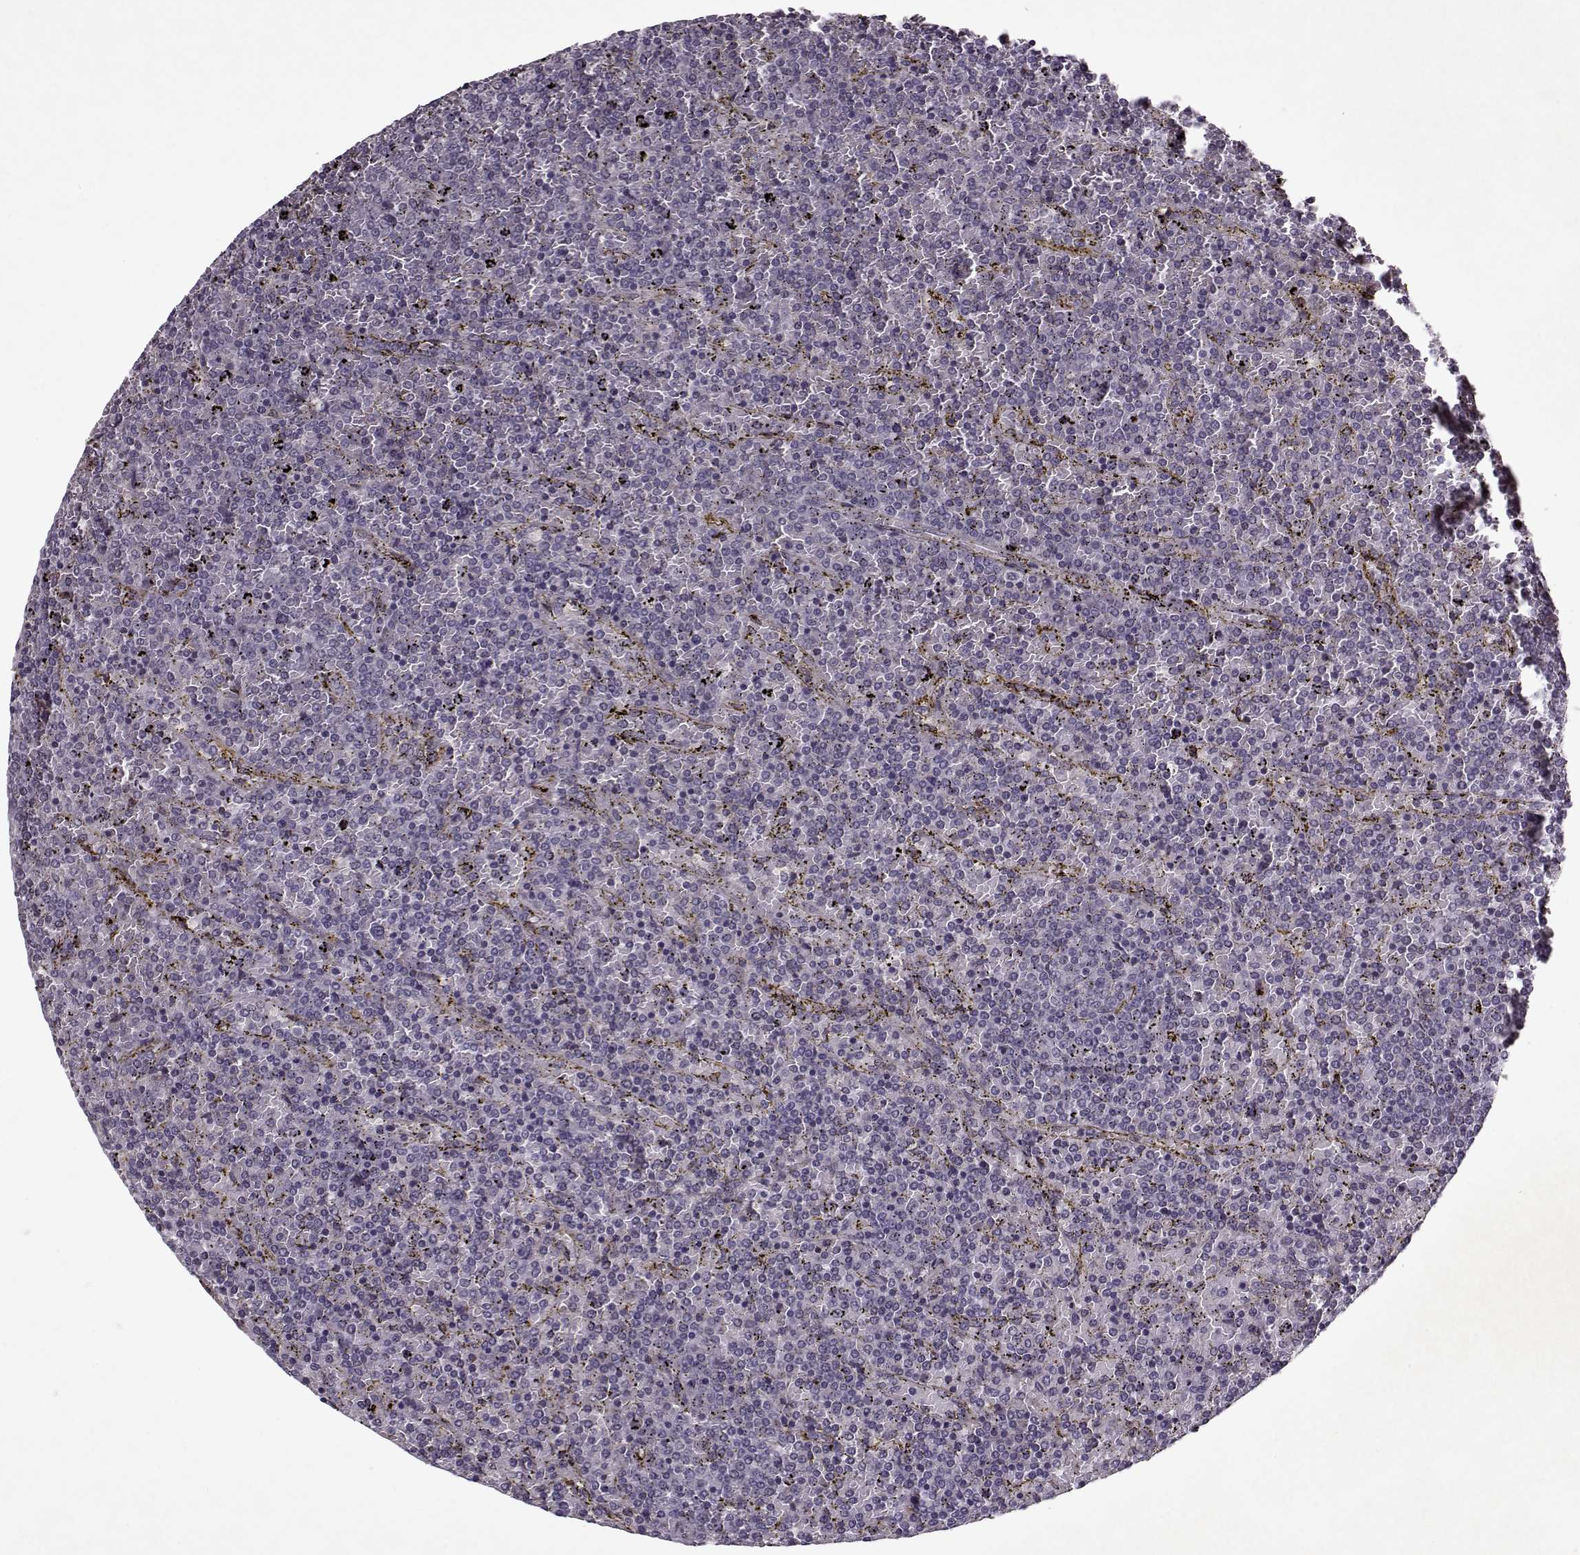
{"staining": {"intensity": "negative", "quantity": "none", "location": "none"}, "tissue": "lymphoma", "cell_type": "Tumor cells", "image_type": "cancer", "snomed": [{"axis": "morphology", "description": "Malignant lymphoma, non-Hodgkin's type, Low grade"}, {"axis": "topography", "description": "Spleen"}], "caption": "This is a histopathology image of immunohistochemistry (IHC) staining of lymphoma, which shows no positivity in tumor cells.", "gene": "KRT9", "patient": {"sex": "female", "age": 77}}